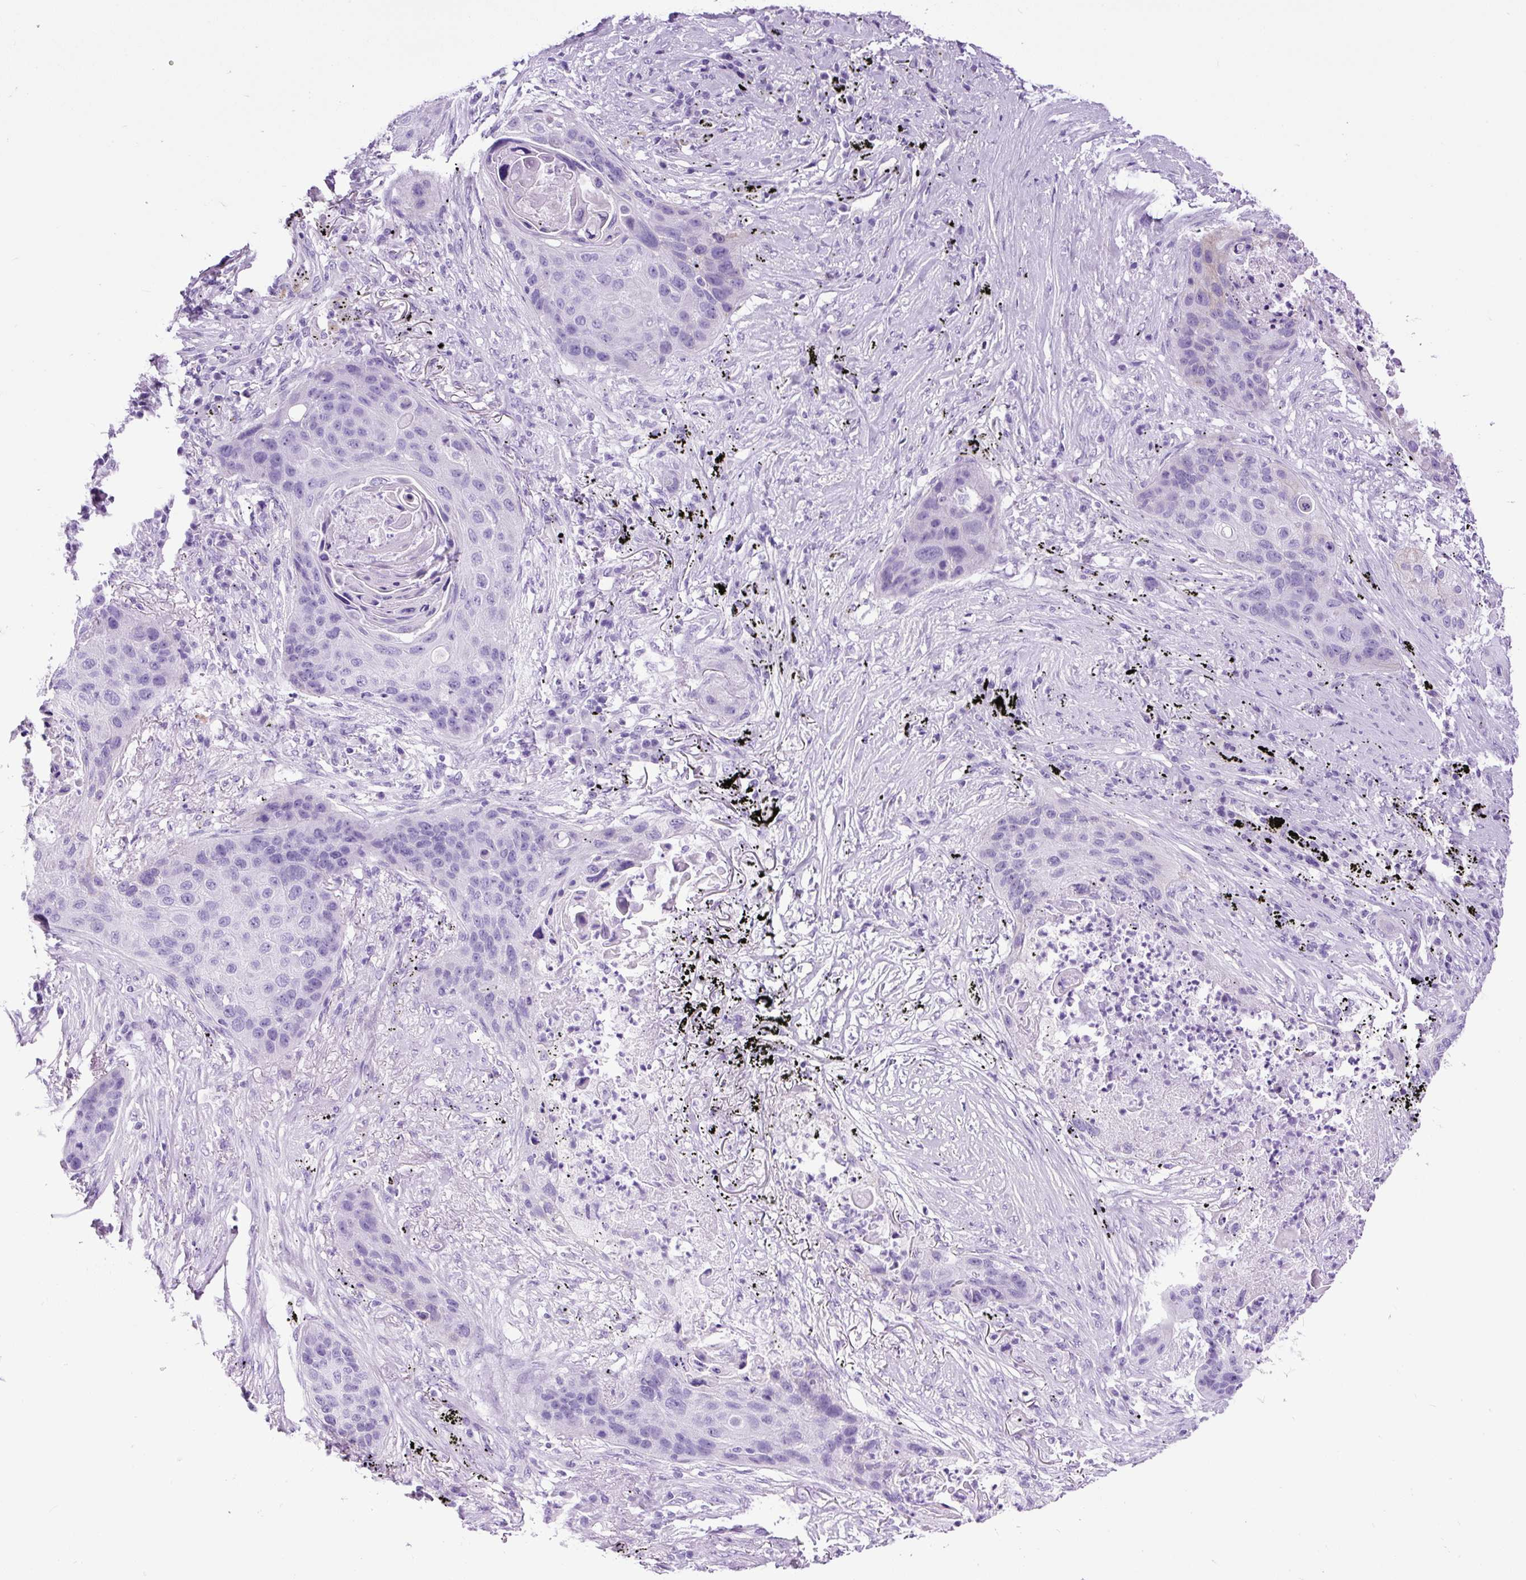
{"staining": {"intensity": "negative", "quantity": "none", "location": "none"}, "tissue": "lung cancer", "cell_type": "Tumor cells", "image_type": "cancer", "snomed": [{"axis": "morphology", "description": "Squamous cell carcinoma, NOS"}, {"axis": "topography", "description": "Lung"}], "caption": "High magnification brightfield microscopy of lung squamous cell carcinoma stained with DAB (brown) and counterstained with hematoxylin (blue): tumor cells show no significant positivity.", "gene": "PDIA2", "patient": {"sex": "female", "age": 63}}